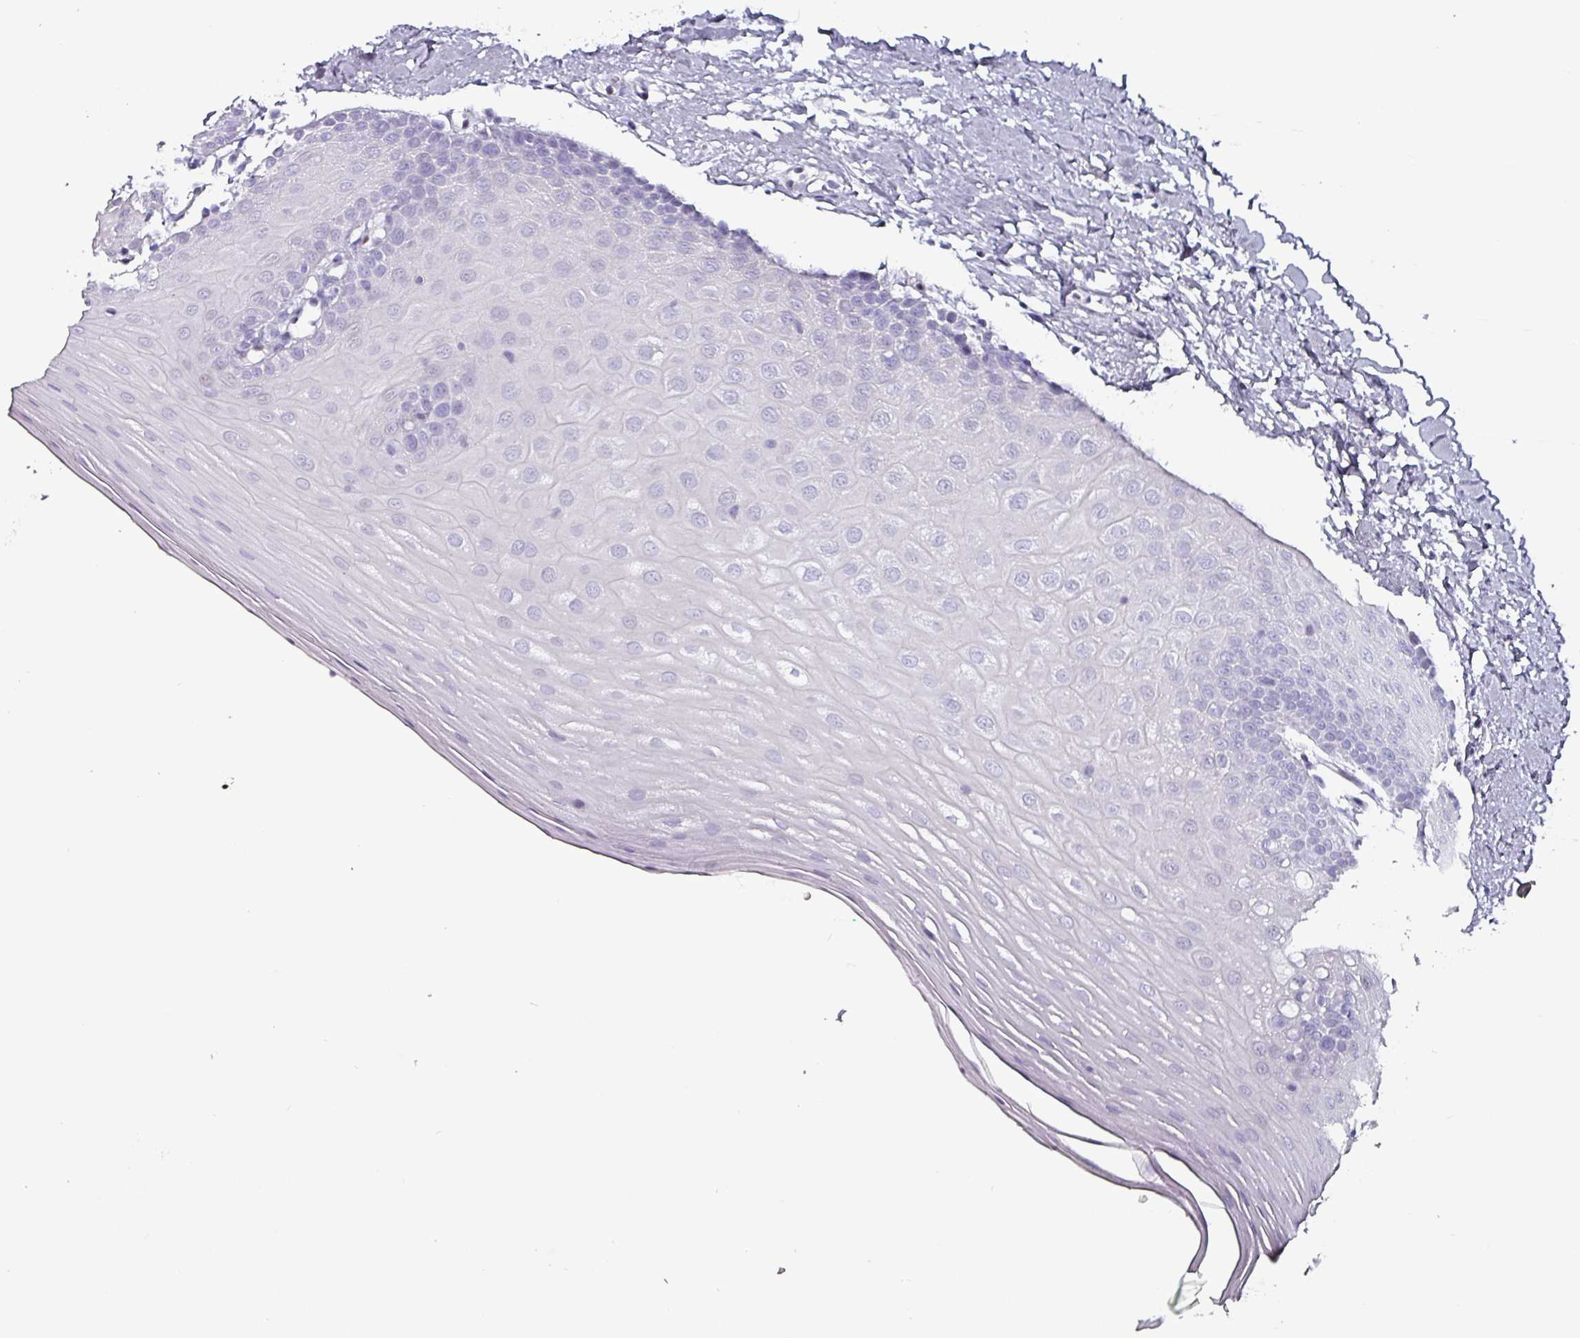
{"staining": {"intensity": "negative", "quantity": "none", "location": "none"}, "tissue": "oral mucosa", "cell_type": "Squamous epithelial cells", "image_type": "normal", "snomed": [{"axis": "morphology", "description": "Normal tissue, NOS"}, {"axis": "topography", "description": "Oral tissue"}], "caption": "IHC of benign oral mucosa demonstrates no positivity in squamous epithelial cells.", "gene": "ZNF816", "patient": {"sex": "female", "age": 67}}